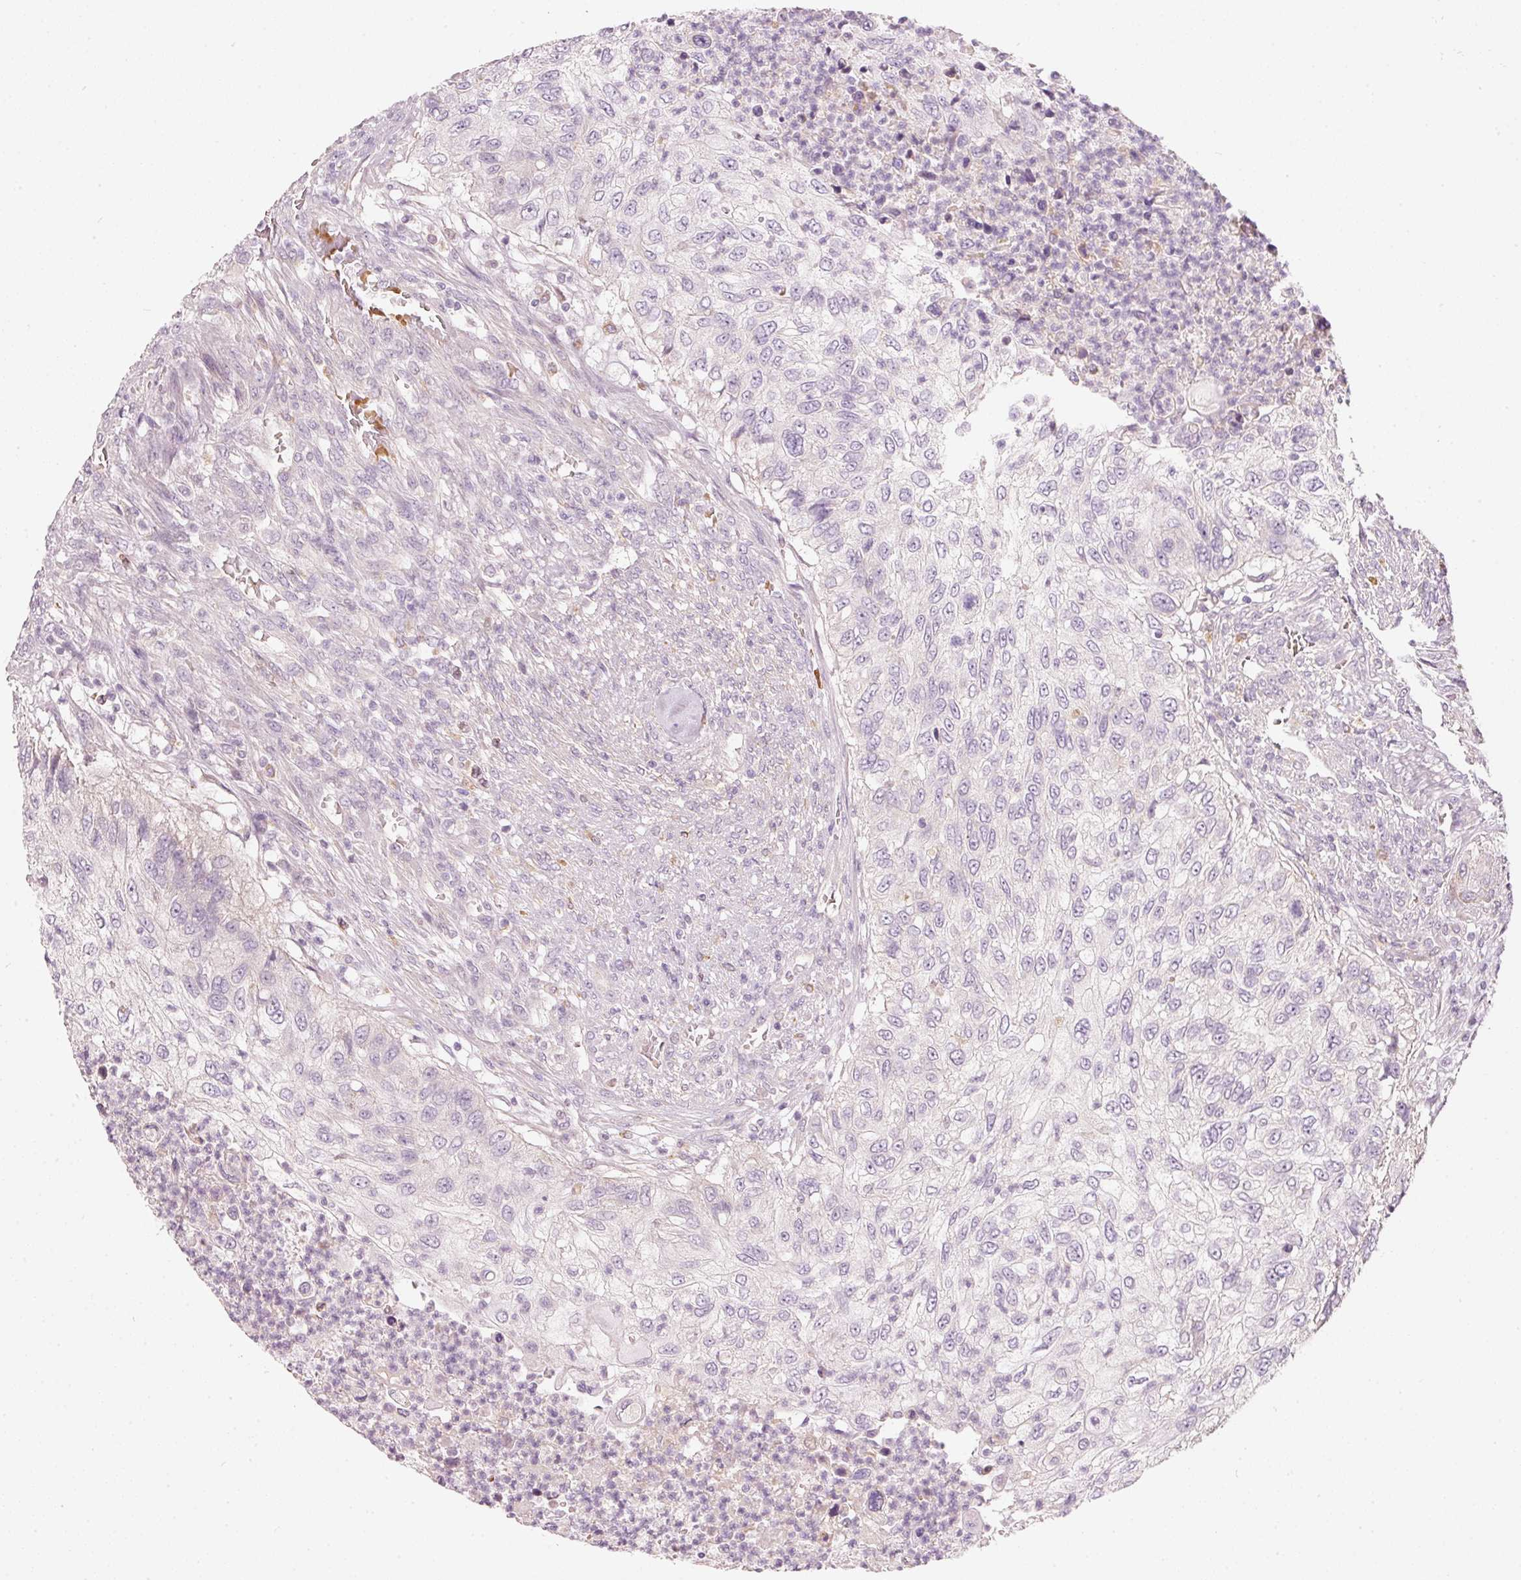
{"staining": {"intensity": "negative", "quantity": "none", "location": "none"}, "tissue": "urothelial cancer", "cell_type": "Tumor cells", "image_type": "cancer", "snomed": [{"axis": "morphology", "description": "Urothelial carcinoma, High grade"}, {"axis": "topography", "description": "Urinary bladder"}], "caption": "An IHC image of high-grade urothelial carcinoma is shown. There is no staining in tumor cells of high-grade urothelial carcinoma.", "gene": "KLHL21", "patient": {"sex": "female", "age": 60}}